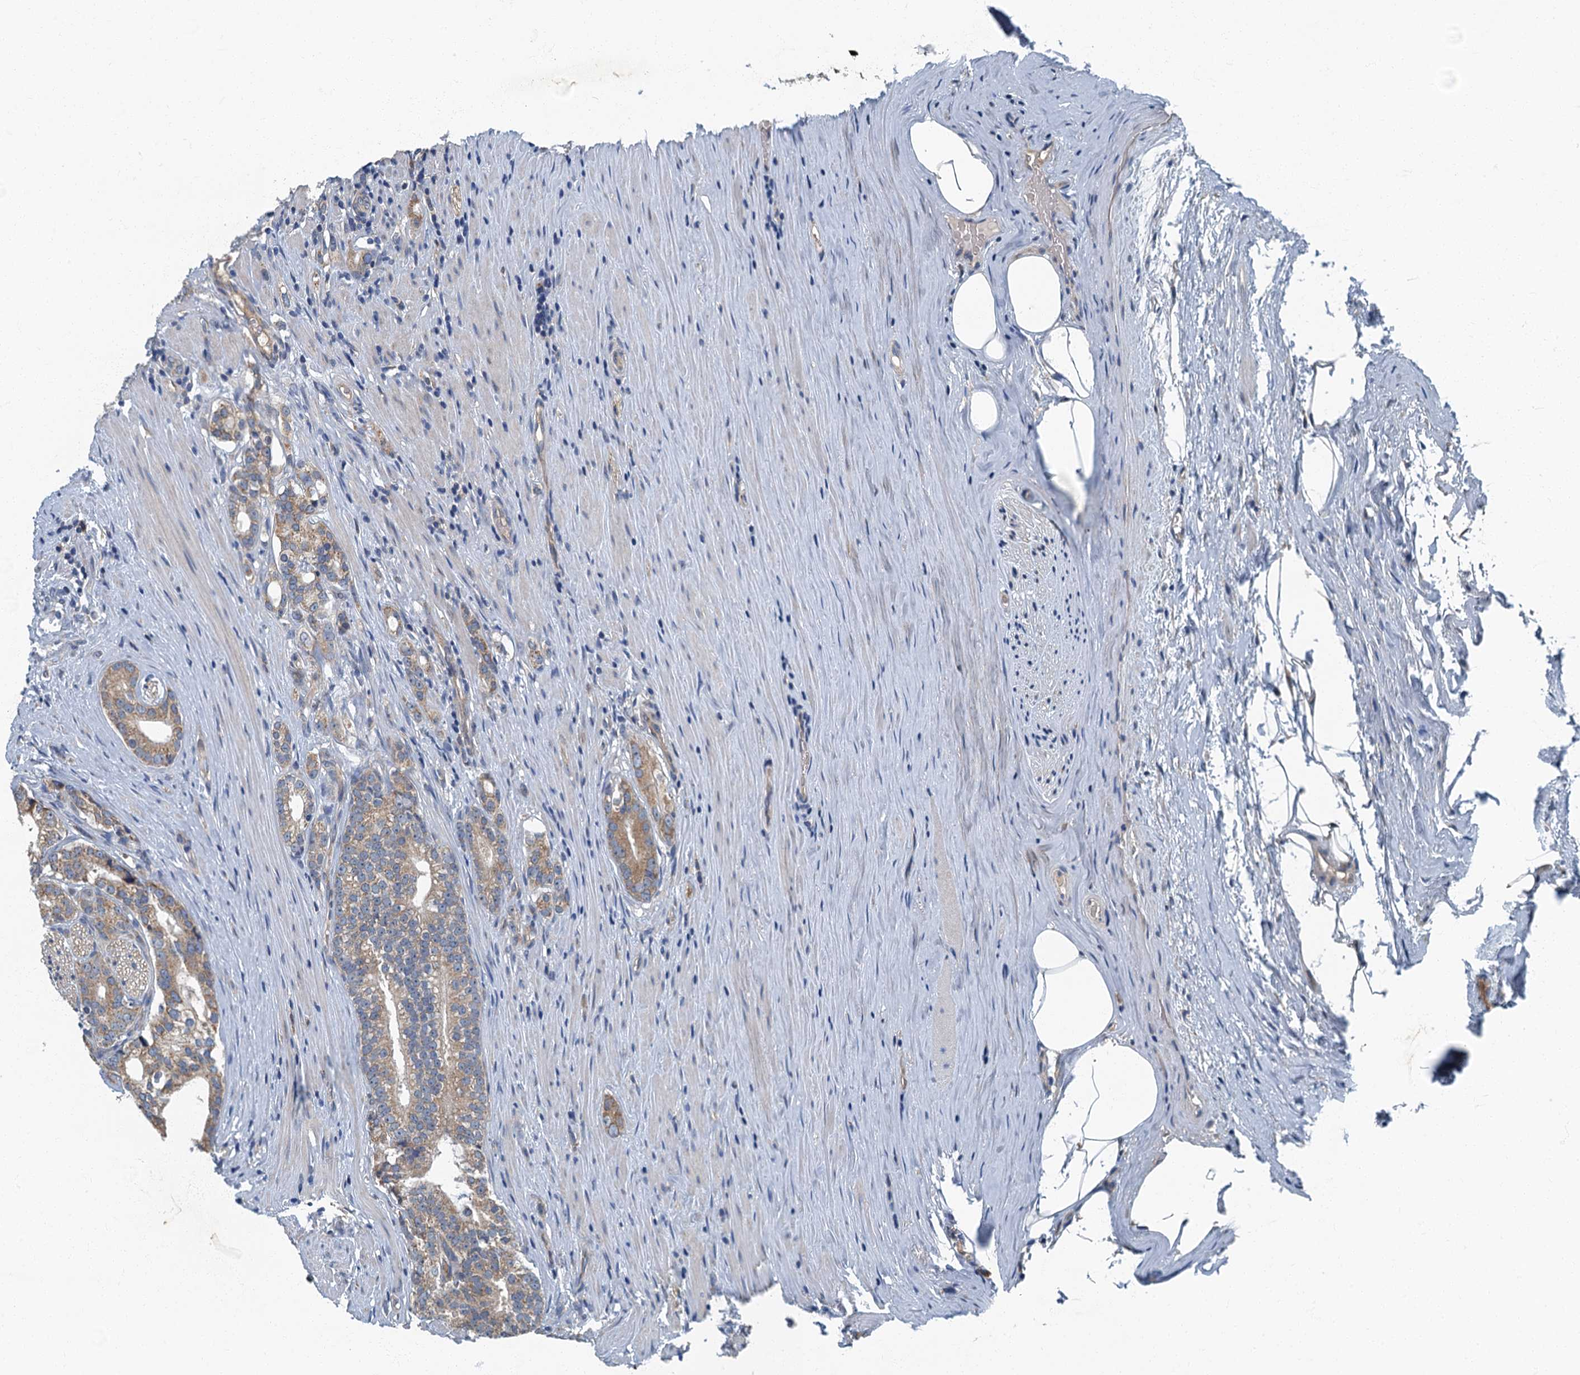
{"staining": {"intensity": "moderate", "quantity": "25%-75%", "location": "cytoplasmic/membranous"}, "tissue": "prostate cancer", "cell_type": "Tumor cells", "image_type": "cancer", "snomed": [{"axis": "morphology", "description": "Adenocarcinoma, Low grade"}, {"axis": "topography", "description": "Prostate"}], "caption": "Immunohistochemistry (IHC) micrograph of neoplastic tissue: prostate cancer (low-grade adenocarcinoma) stained using immunohistochemistry exhibits medium levels of moderate protein expression localized specifically in the cytoplasmic/membranous of tumor cells, appearing as a cytoplasmic/membranous brown color.", "gene": "DDX49", "patient": {"sex": "male", "age": 71}}